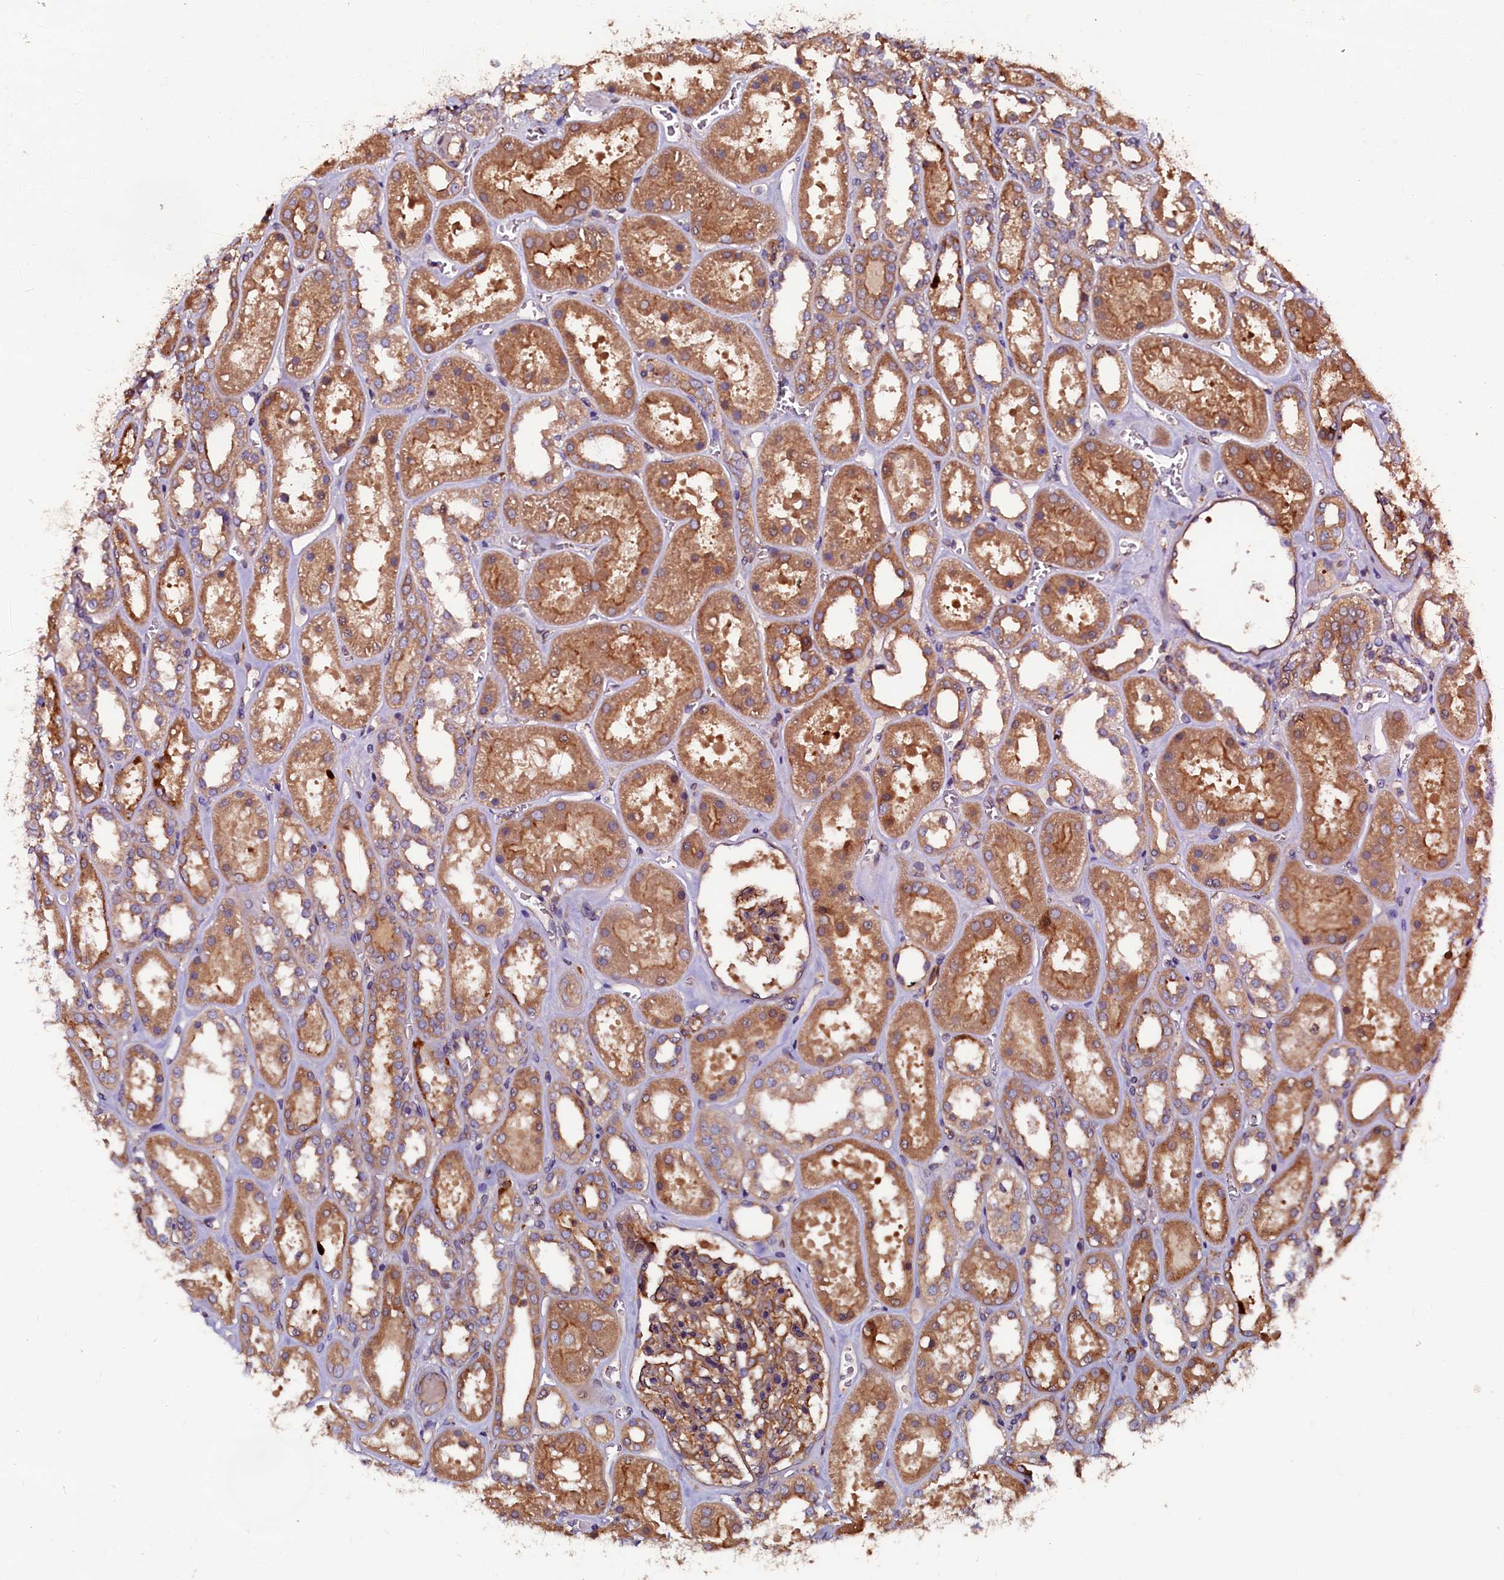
{"staining": {"intensity": "moderate", "quantity": ">75%", "location": "cytoplasmic/membranous"}, "tissue": "kidney", "cell_type": "Cells in glomeruli", "image_type": "normal", "snomed": [{"axis": "morphology", "description": "Normal tissue, NOS"}, {"axis": "topography", "description": "Kidney"}], "caption": "Immunohistochemical staining of benign kidney exhibits >75% levels of moderate cytoplasmic/membranous protein staining in about >75% of cells in glomeruli.", "gene": "APPL2", "patient": {"sex": "female", "age": 41}}